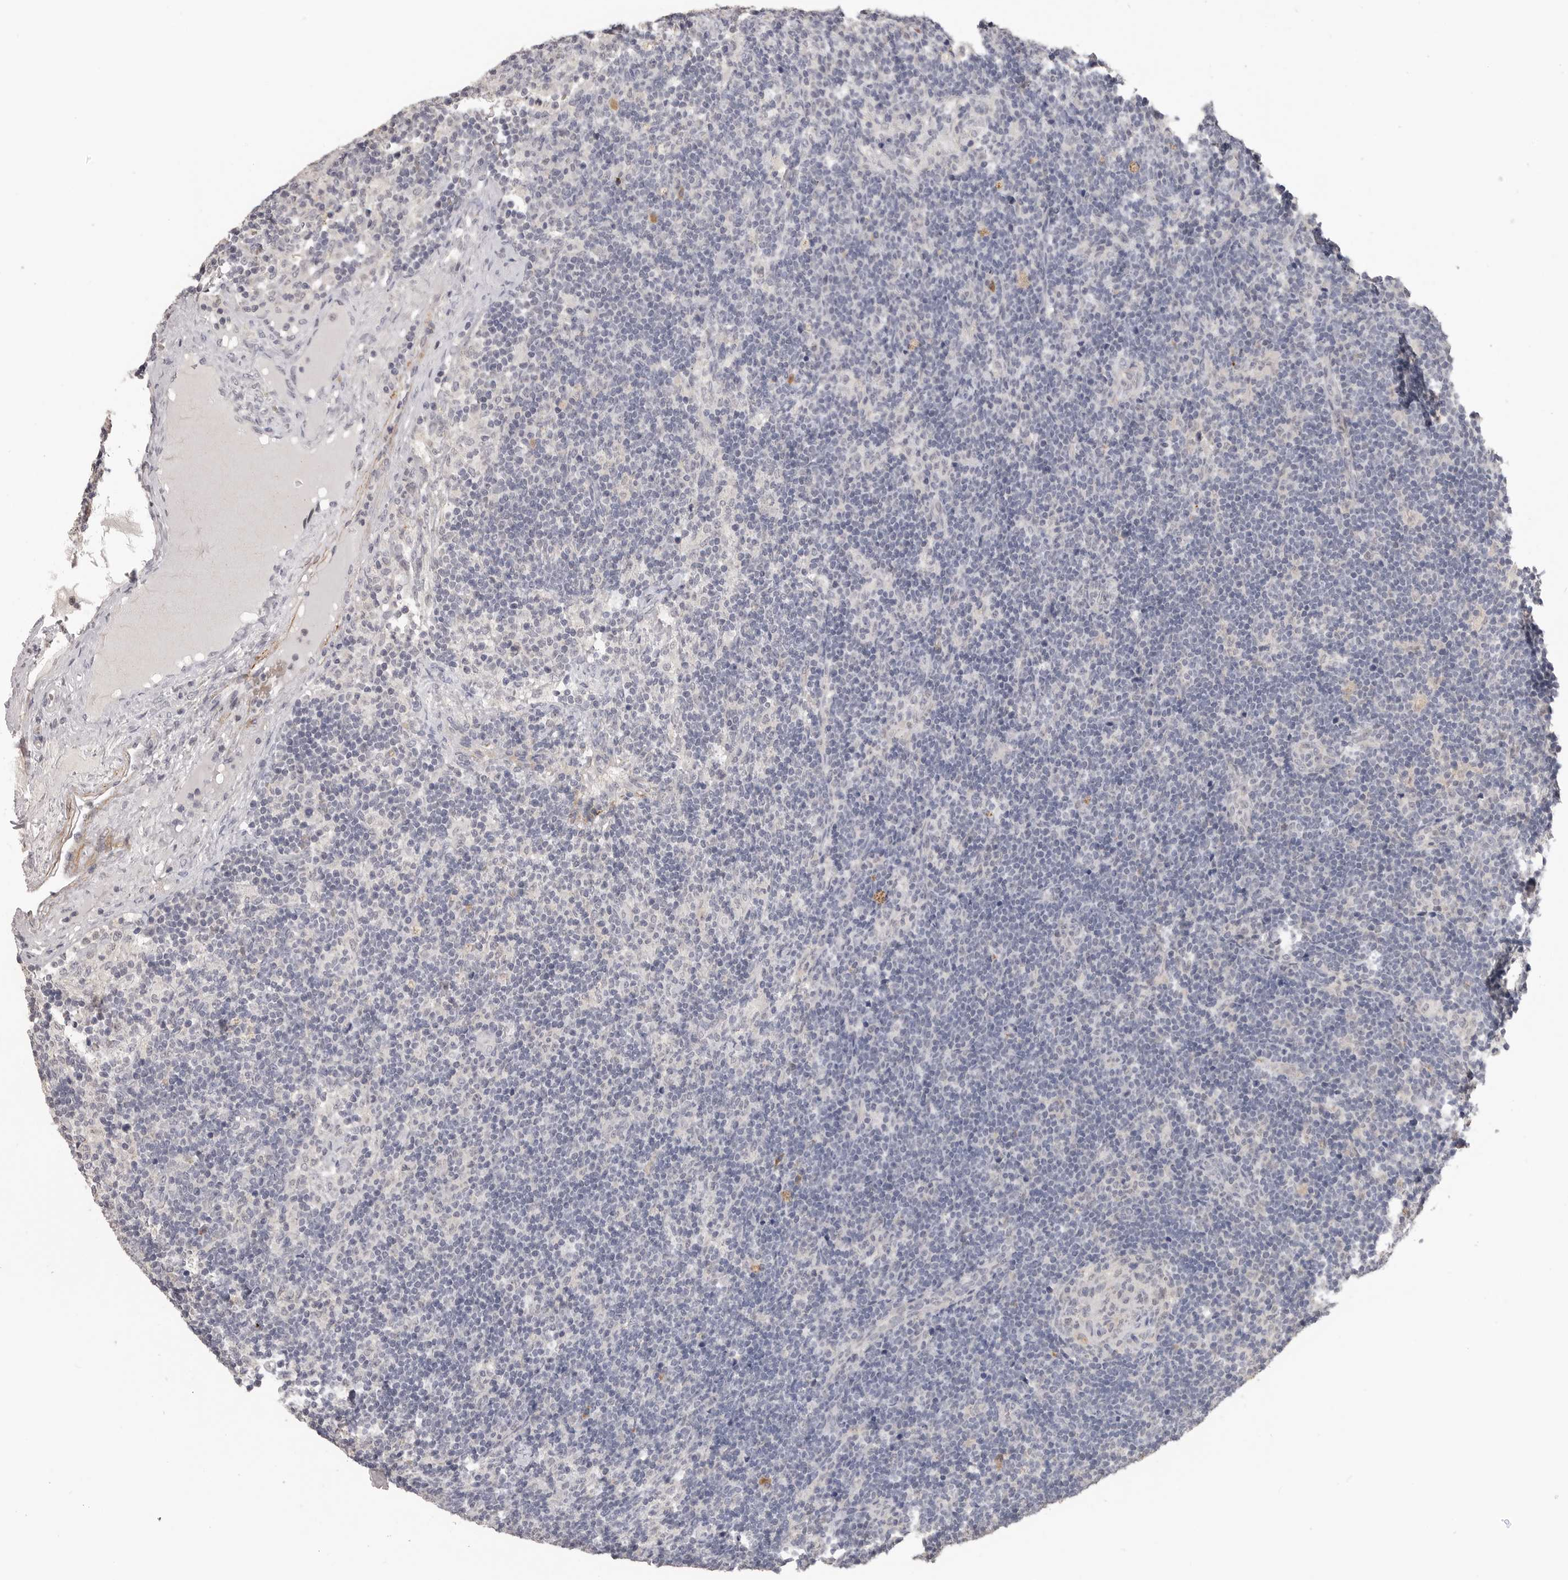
{"staining": {"intensity": "negative", "quantity": "none", "location": "none"}, "tissue": "lymph node", "cell_type": "Germinal center cells", "image_type": "normal", "snomed": [{"axis": "morphology", "description": "Normal tissue, NOS"}, {"axis": "topography", "description": "Lymph node"}], "caption": "Immunohistochemistry (IHC) of normal human lymph node demonstrates no expression in germinal center cells.", "gene": "PLEKHF1", "patient": {"sex": "female", "age": 22}}